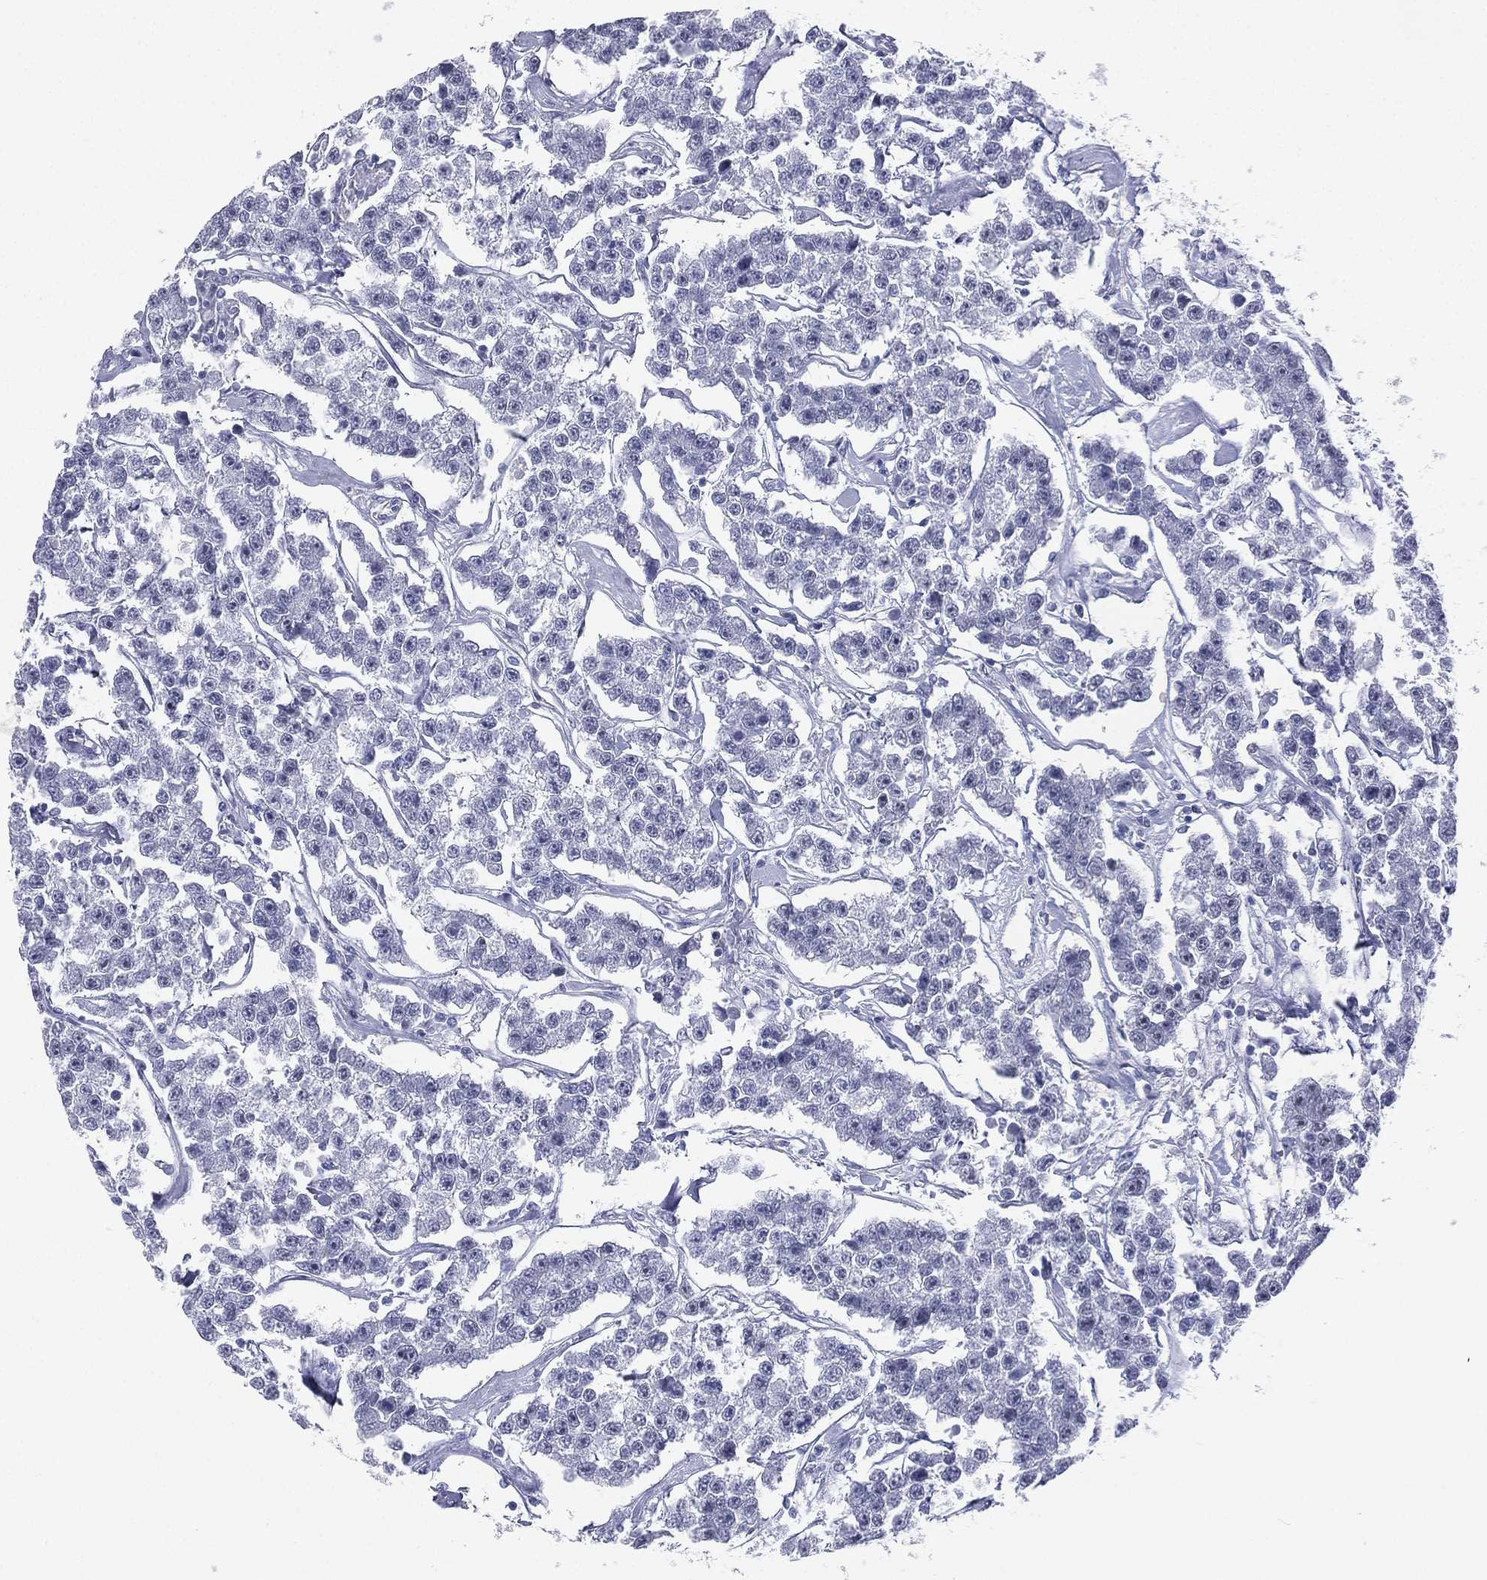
{"staining": {"intensity": "negative", "quantity": "none", "location": "none"}, "tissue": "testis cancer", "cell_type": "Tumor cells", "image_type": "cancer", "snomed": [{"axis": "morphology", "description": "Seminoma, NOS"}, {"axis": "topography", "description": "Testis"}], "caption": "The IHC histopathology image has no significant positivity in tumor cells of testis seminoma tissue. (DAB (3,3'-diaminobenzidine) IHC, high magnification).", "gene": "CD22", "patient": {"sex": "male", "age": 59}}